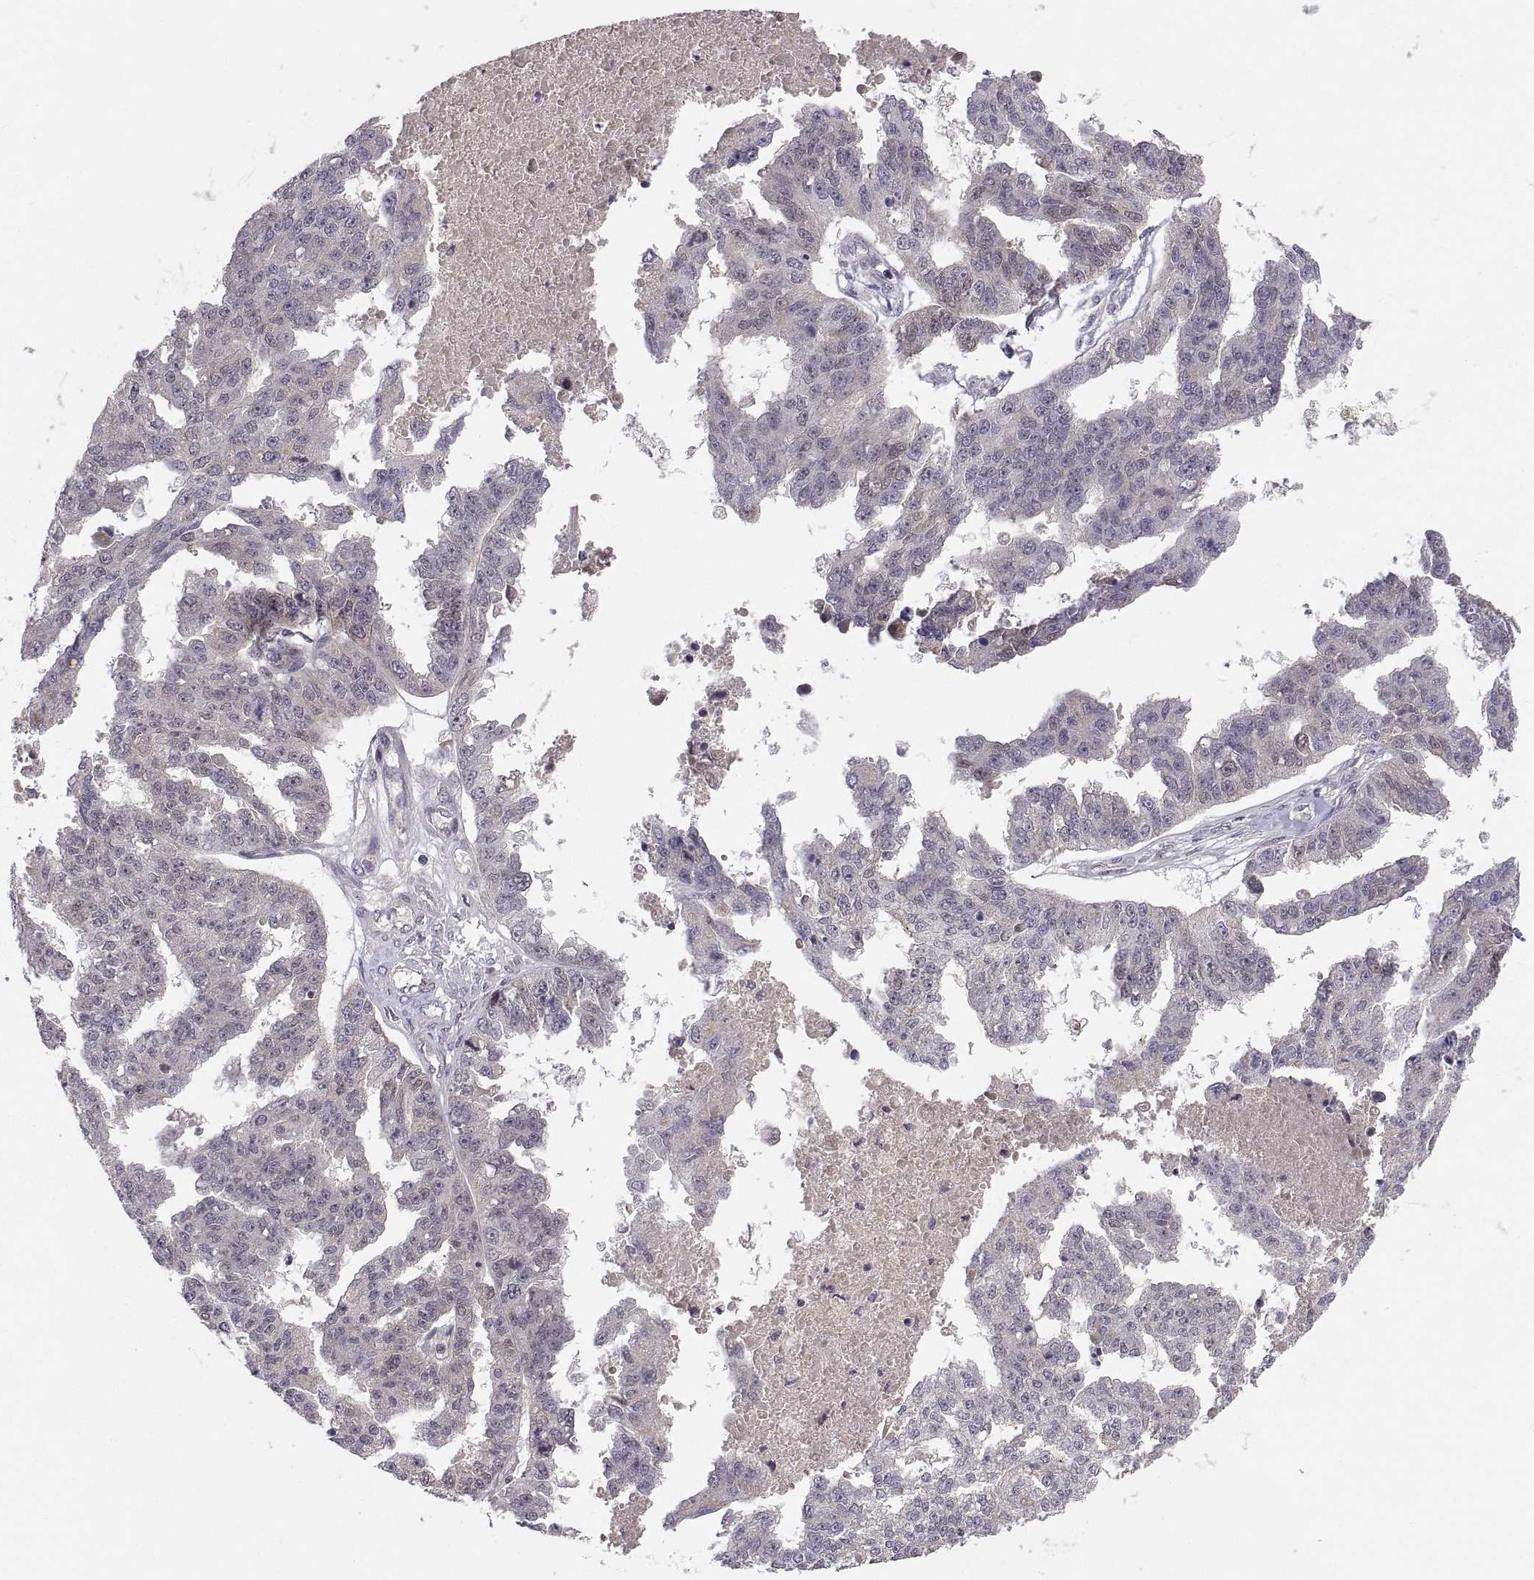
{"staining": {"intensity": "negative", "quantity": "none", "location": "none"}, "tissue": "ovarian cancer", "cell_type": "Tumor cells", "image_type": "cancer", "snomed": [{"axis": "morphology", "description": "Cystadenocarcinoma, serous, NOS"}, {"axis": "topography", "description": "Ovary"}], "caption": "Immunohistochemistry (IHC) image of human ovarian cancer stained for a protein (brown), which reveals no staining in tumor cells. (Immunohistochemistry (IHC), brightfield microscopy, high magnification).", "gene": "ABL2", "patient": {"sex": "female", "age": 58}}